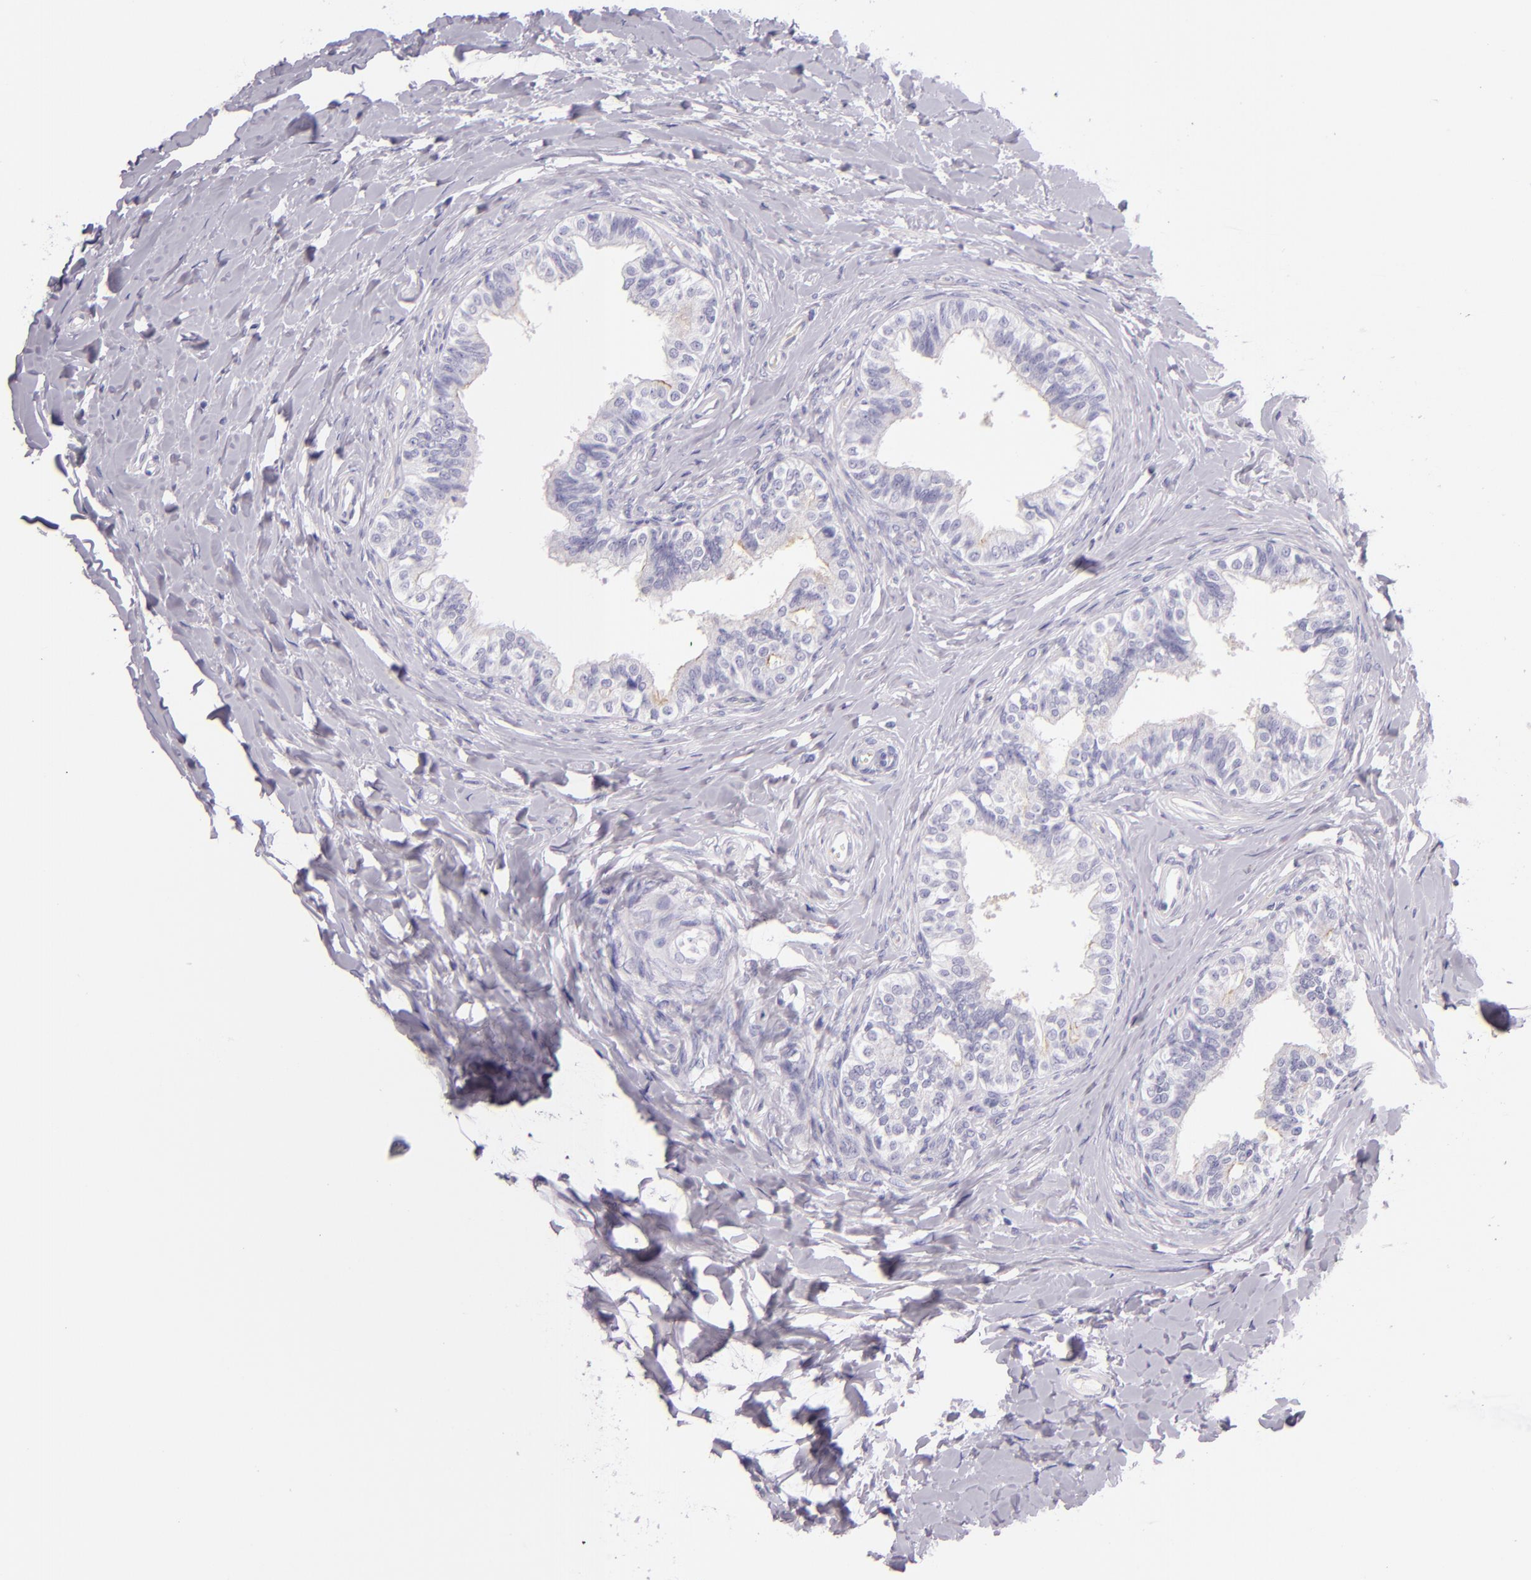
{"staining": {"intensity": "negative", "quantity": "none", "location": "none"}, "tissue": "epididymis", "cell_type": "Glandular cells", "image_type": "normal", "snomed": [{"axis": "morphology", "description": "Normal tissue, NOS"}, {"axis": "topography", "description": "Soft tissue"}, {"axis": "topography", "description": "Epididymis"}], "caption": "High magnification brightfield microscopy of unremarkable epididymis stained with DAB (brown) and counterstained with hematoxylin (blue): glandular cells show no significant positivity. Brightfield microscopy of immunohistochemistry stained with DAB (3,3'-diaminobenzidine) (brown) and hematoxylin (blue), captured at high magnification.", "gene": "CEACAM1", "patient": {"sex": "male", "age": 26}}